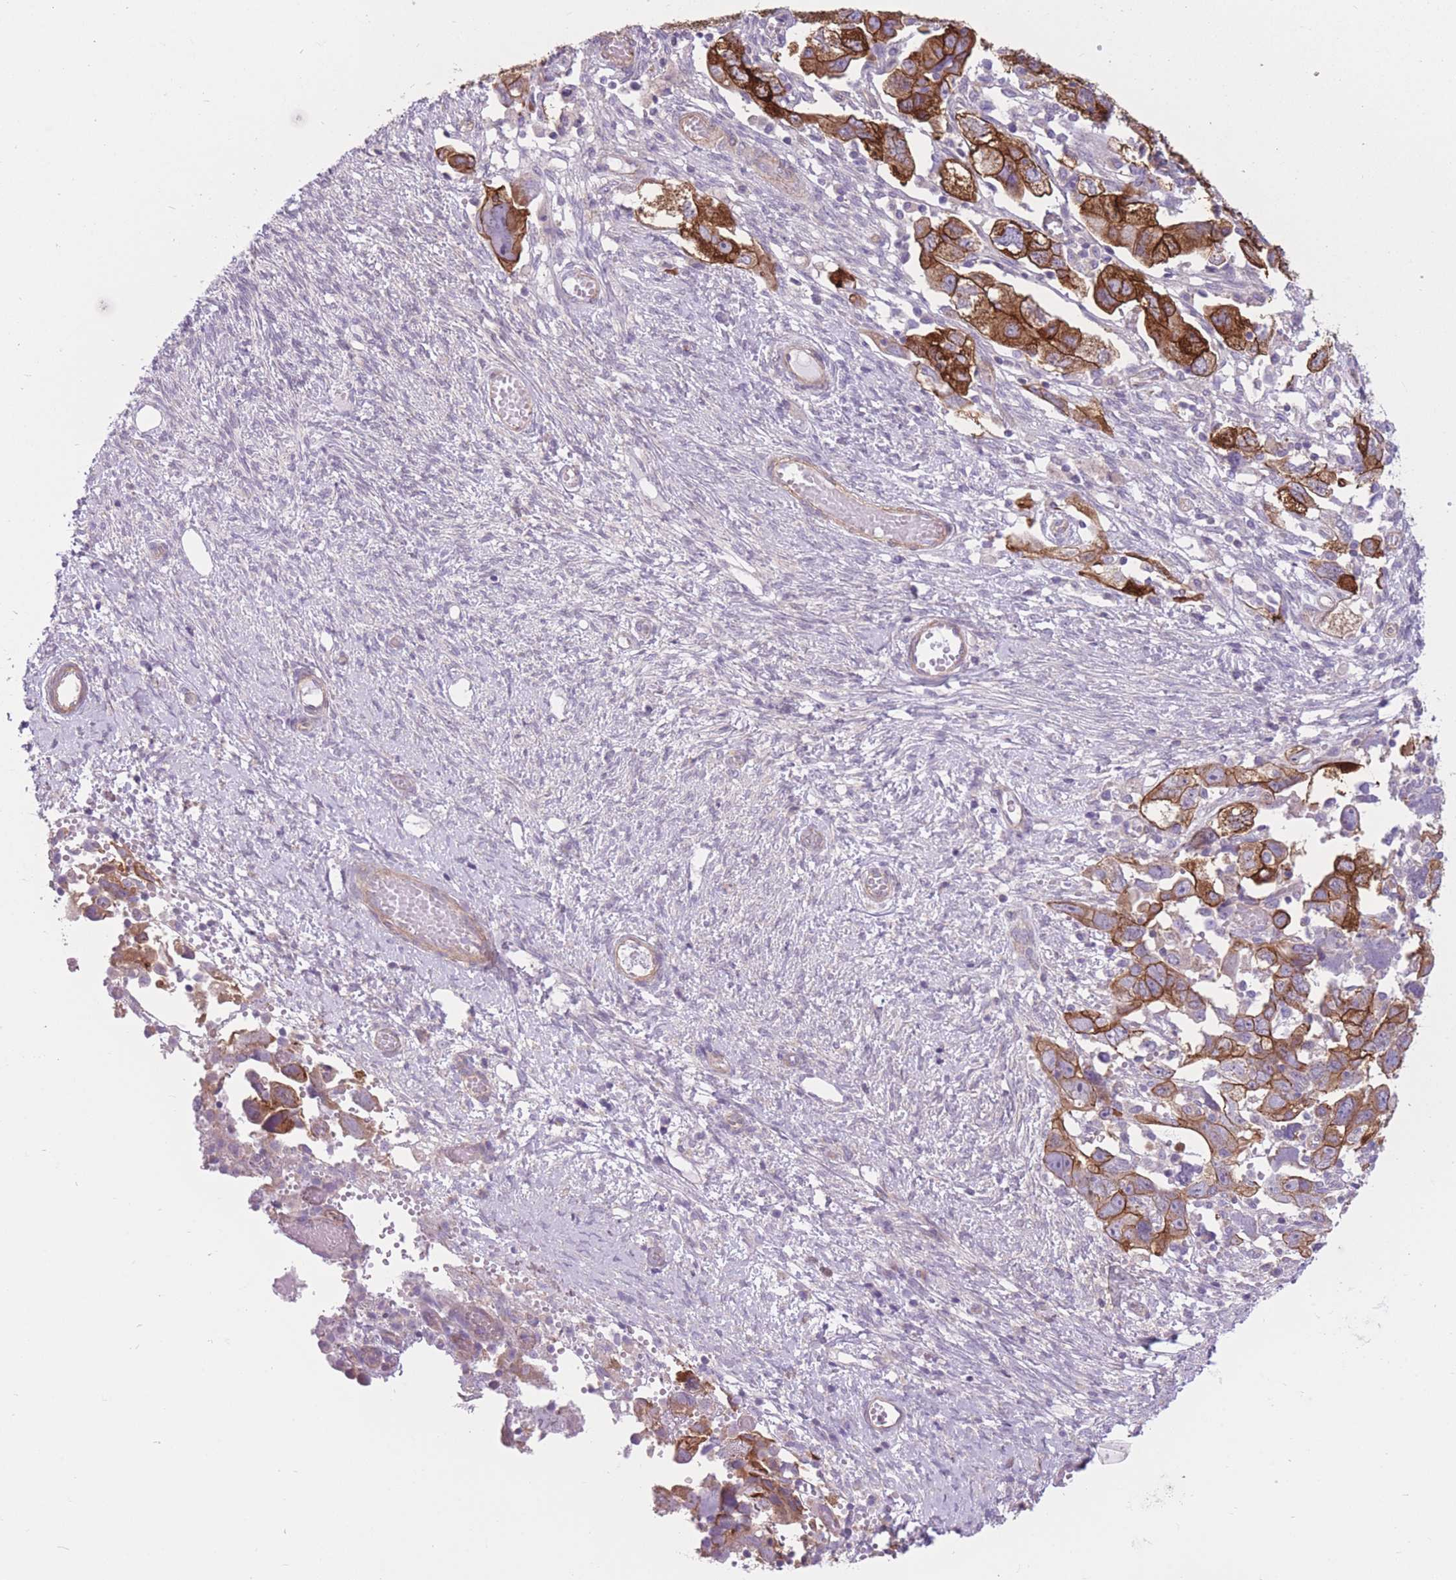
{"staining": {"intensity": "strong", "quantity": "25%-75%", "location": "cytoplasmic/membranous"}, "tissue": "ovarian cancer", "cell_type": "Tumor cells", "image_type": "cancer", "snomed": [{"axis": "morphology", "description": "Carcinoma, NOS"}, {"axis": "morphology", "description": "Cystadenocarcinoma, serous, NOS"}, {"axis": "topography", "description": "Ovary"}], "caption": "Ovarian carcinoma was stained to show a protein in brown. There is high levels of strong cytoplasmic/membranous expression in about 25%-75% of tumor cells. (brown staining indicates protein expression, while blue staining denotes nuclei).", "gene": "SERPINB3", "patient": {"sex": "female", "age": 69}}